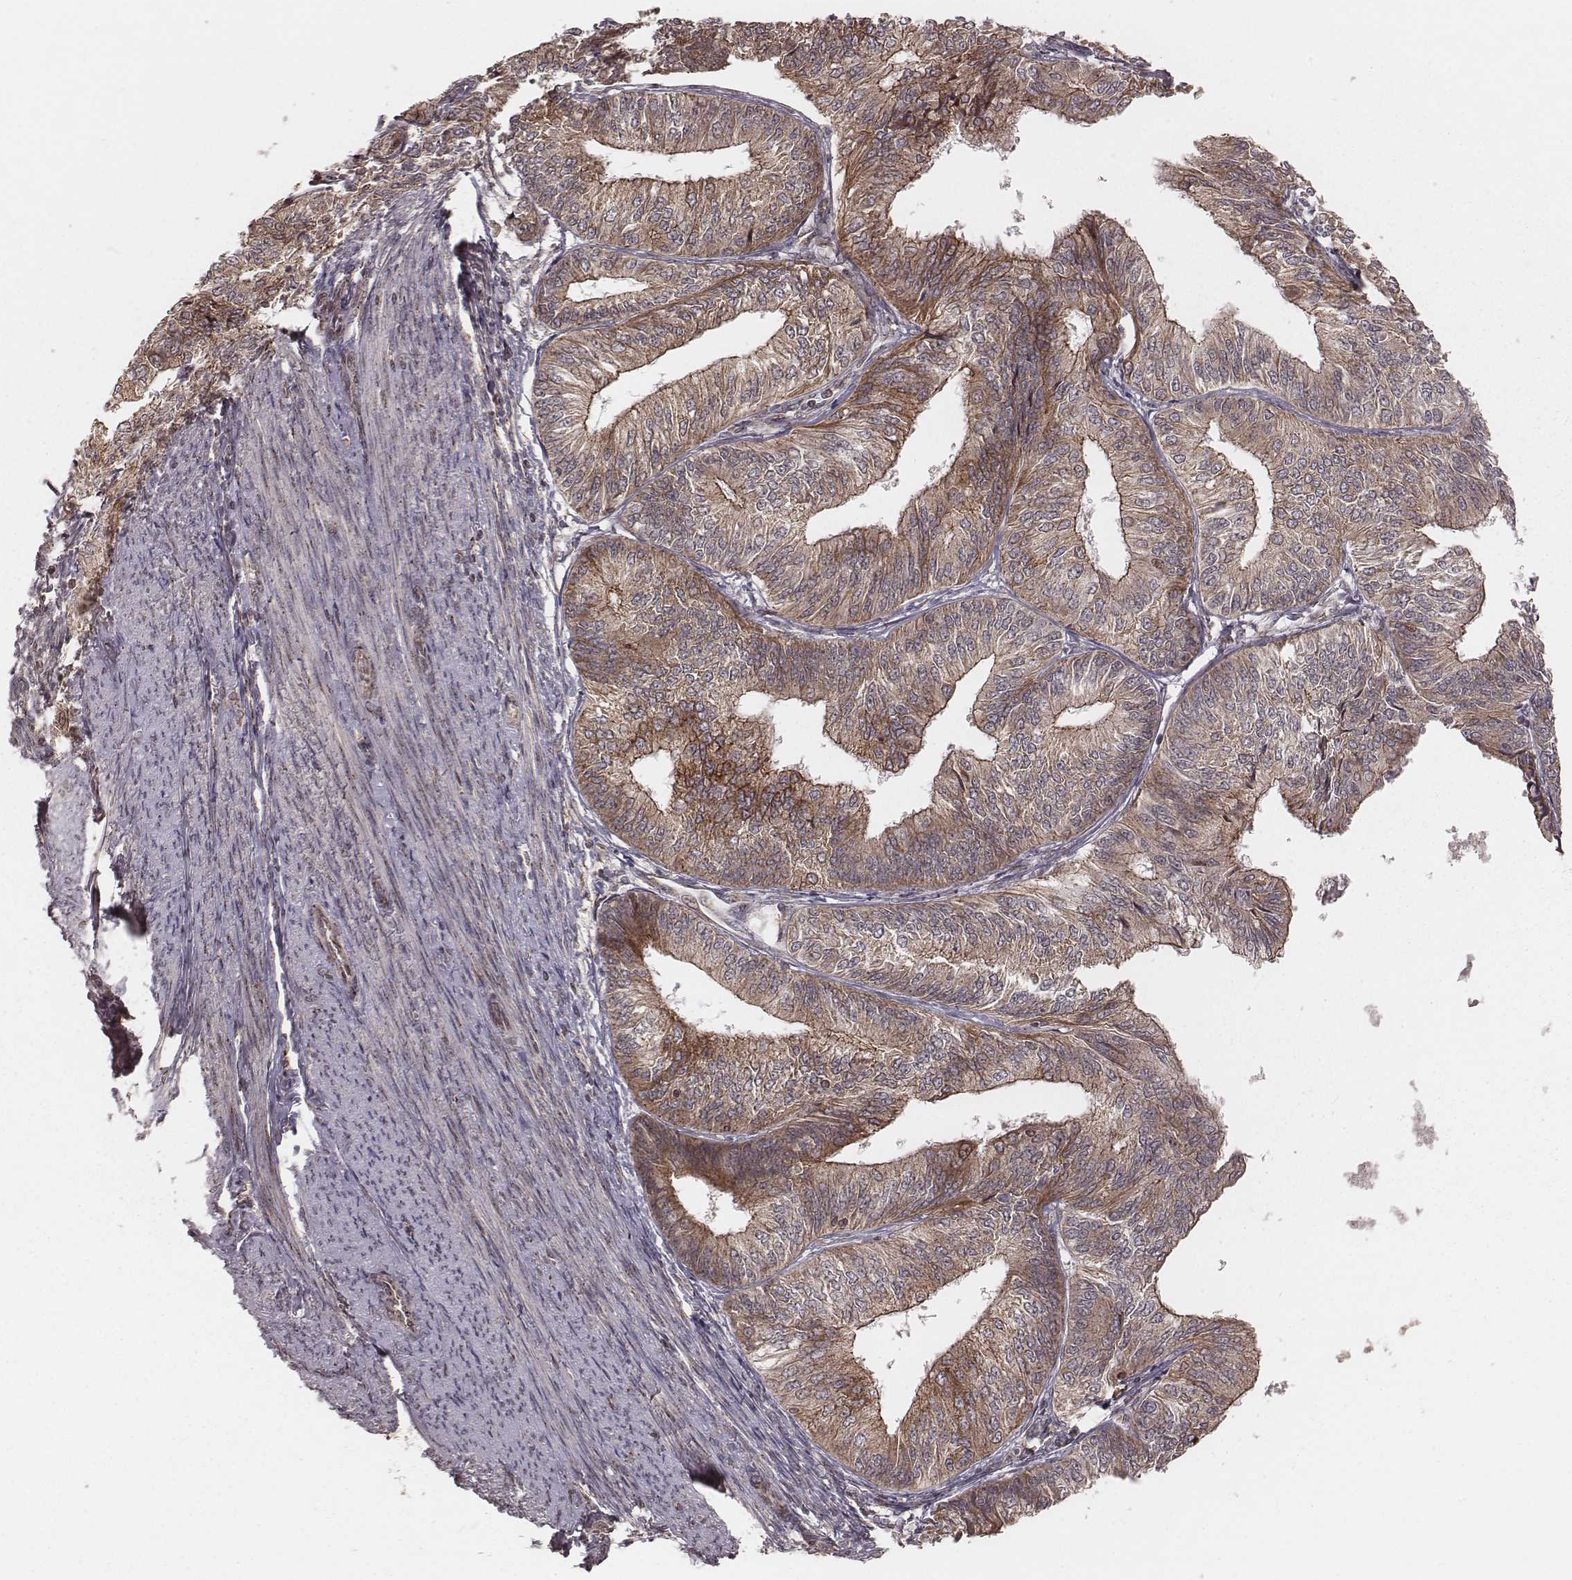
{"staining": {"intensity": "moderate", "quantity": ">75%", "location": "cytoplasmic/membranous"}, "tissue": "endometrial cancer", "cell_type": "Tumor cells", "image_type": "cancer", "snomed": [{"axis": "morphology", "description": "Adenocarcinoma, NOS"}, {"axis": "topography", "description": "Endometrium"}], "caption": "Endometrial adenocarcinoma was stained to show a protein in brown. There is medium levels of moderate cytoplasmic/membranous positivity in about >75% of tumor cells. (Stains: DAB (3,3'-diaminobenzidine) in brown, nuclei in blue, Microscopy: brightfield microscopy at high magnification).", "gene": "MYO19", "patient": {"sex": "female", "age": 58}}